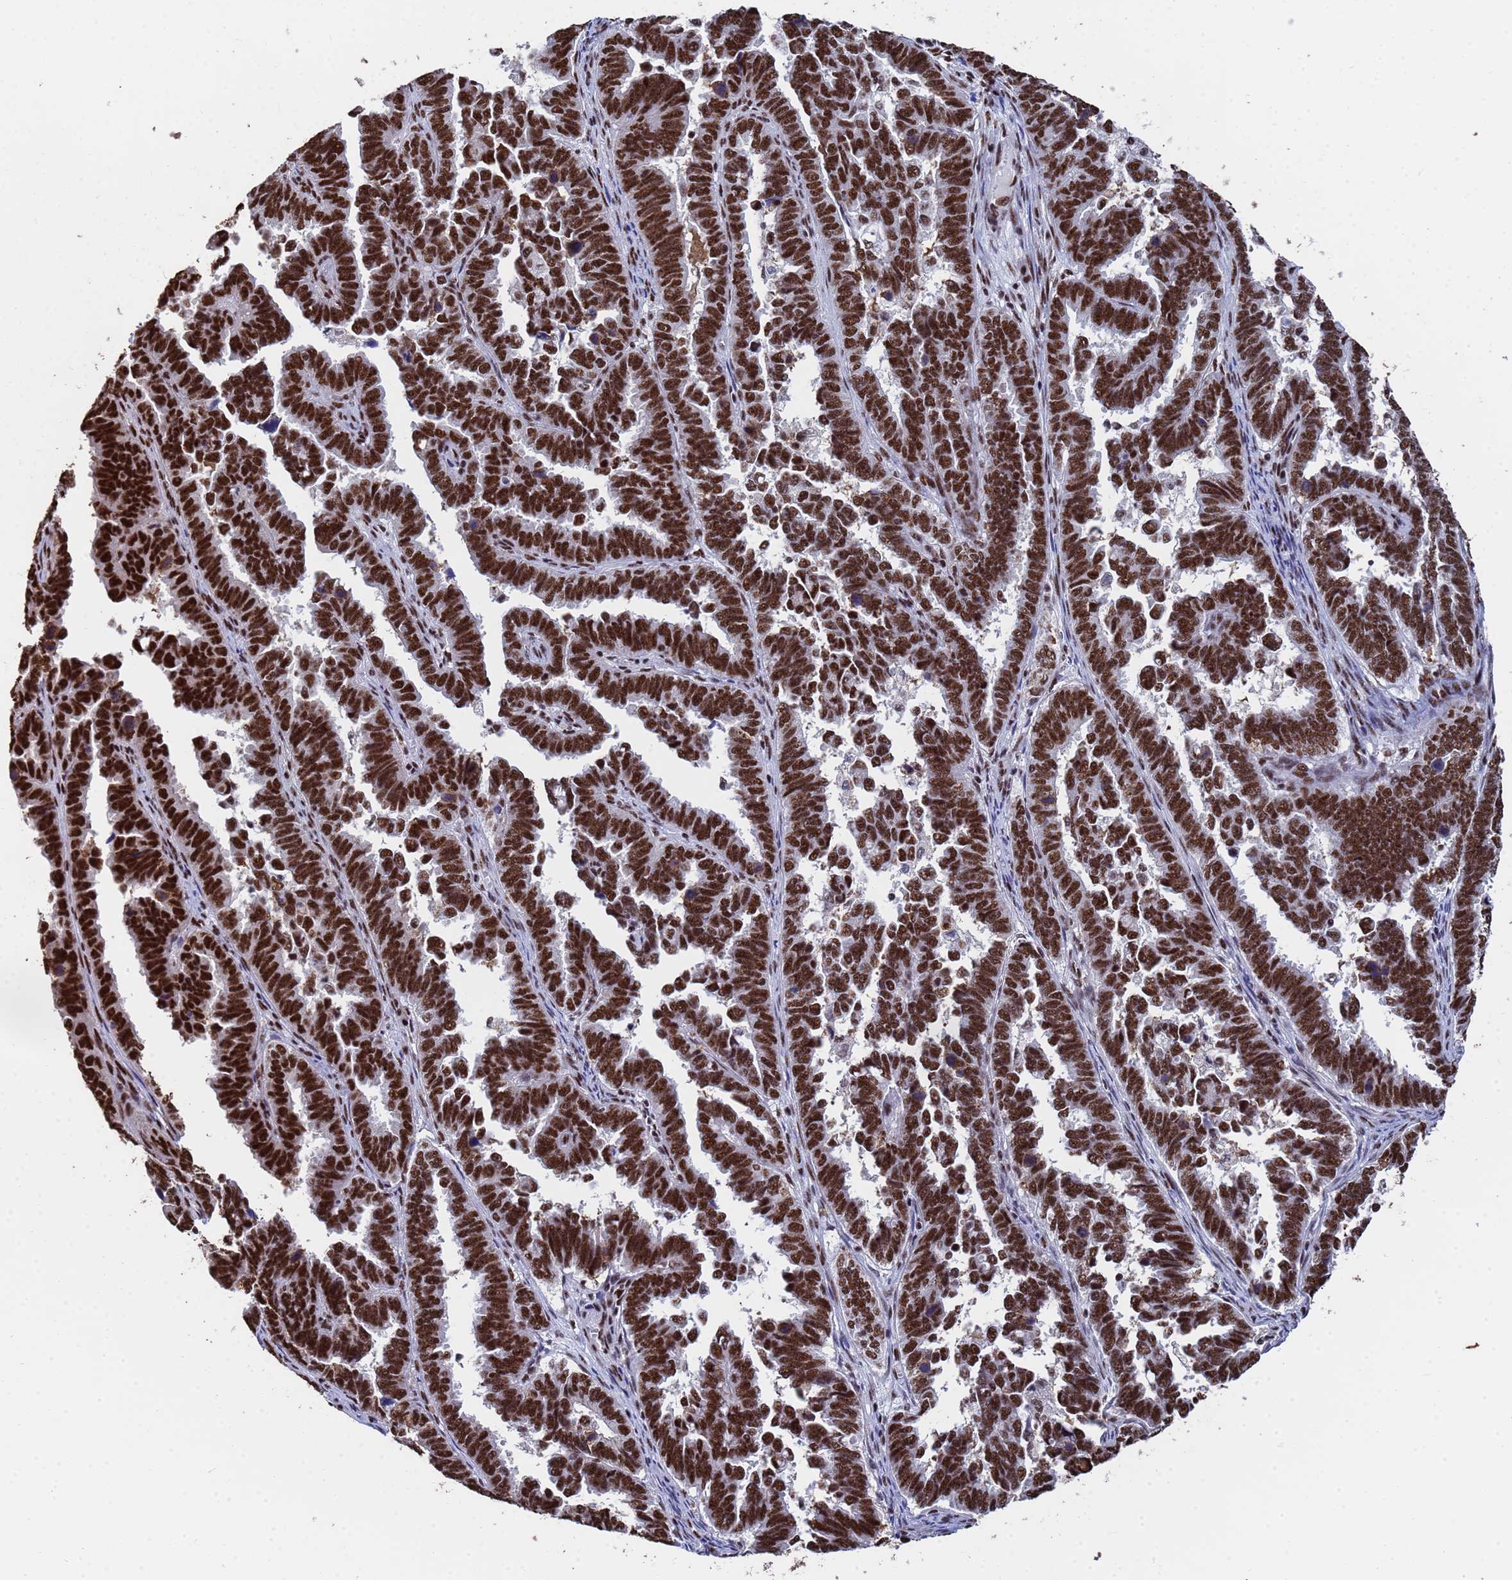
{"staining": {"intensity": "strong", "quantity": ">75%", "location": "nuclear"}, "tissue": "endometrial cancer", "cell_type": "Tumor cells", "image_type": "cancer", "snomed": [{"axis": "morphology", "description": "Adenocarcinoma, NOS"}, {"axis": "topography", "description": "Endometrium"}], "caption": "High-power microscopy captured an immunohistochemistry (IHC) image of endometrial adenocarcinoma, revealing strong nuclear staining in approximately >75% of tumor cells. (DAB (3,3'-diaminobenzidine) = brown stain, brightfield microscopy at high magnification).", "gene": "SF3B2", "patient": {"sex": "female", "age": 75}}